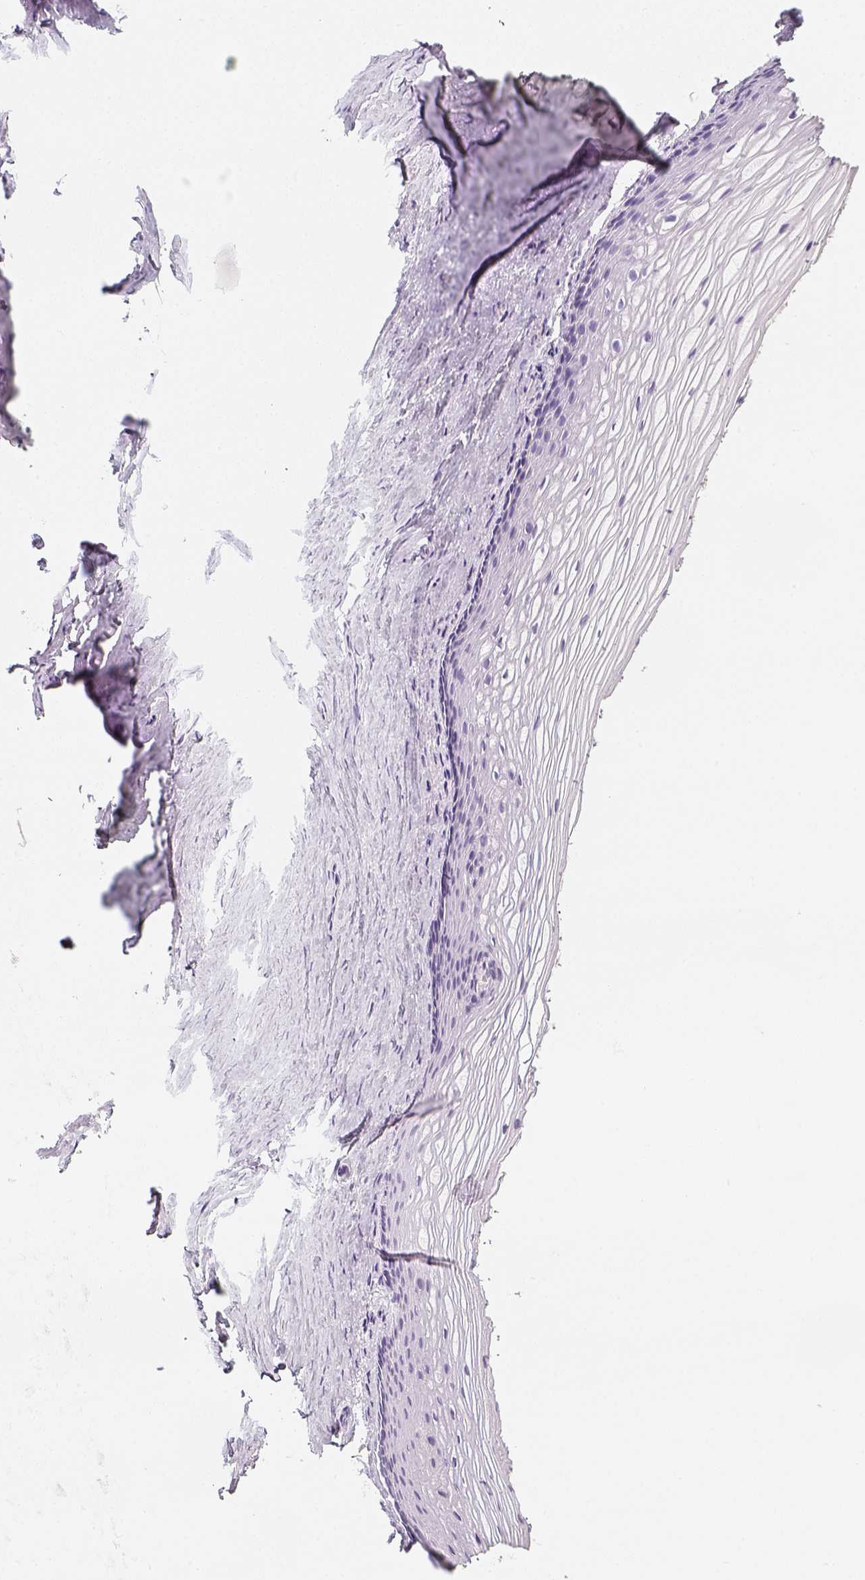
{"staining": {"intensity": "negative", "quantity": "none", "location": "none"}, "tissue": "vagina", "cell_type": "Squamous epithelial cells", "image_type": "normal", "snomed": [{"axis": "morphology", "description": "Normal tissue, NOS"}, {"axis": "topography", "description": "Vagina"}], "caption": "This is an immunohistochemistry micrograph of normal human vagina. There is no positivity in squamous epithelial cells.", "gene": "NECAB2", "patient": {"sex": "female", "age": 52}}